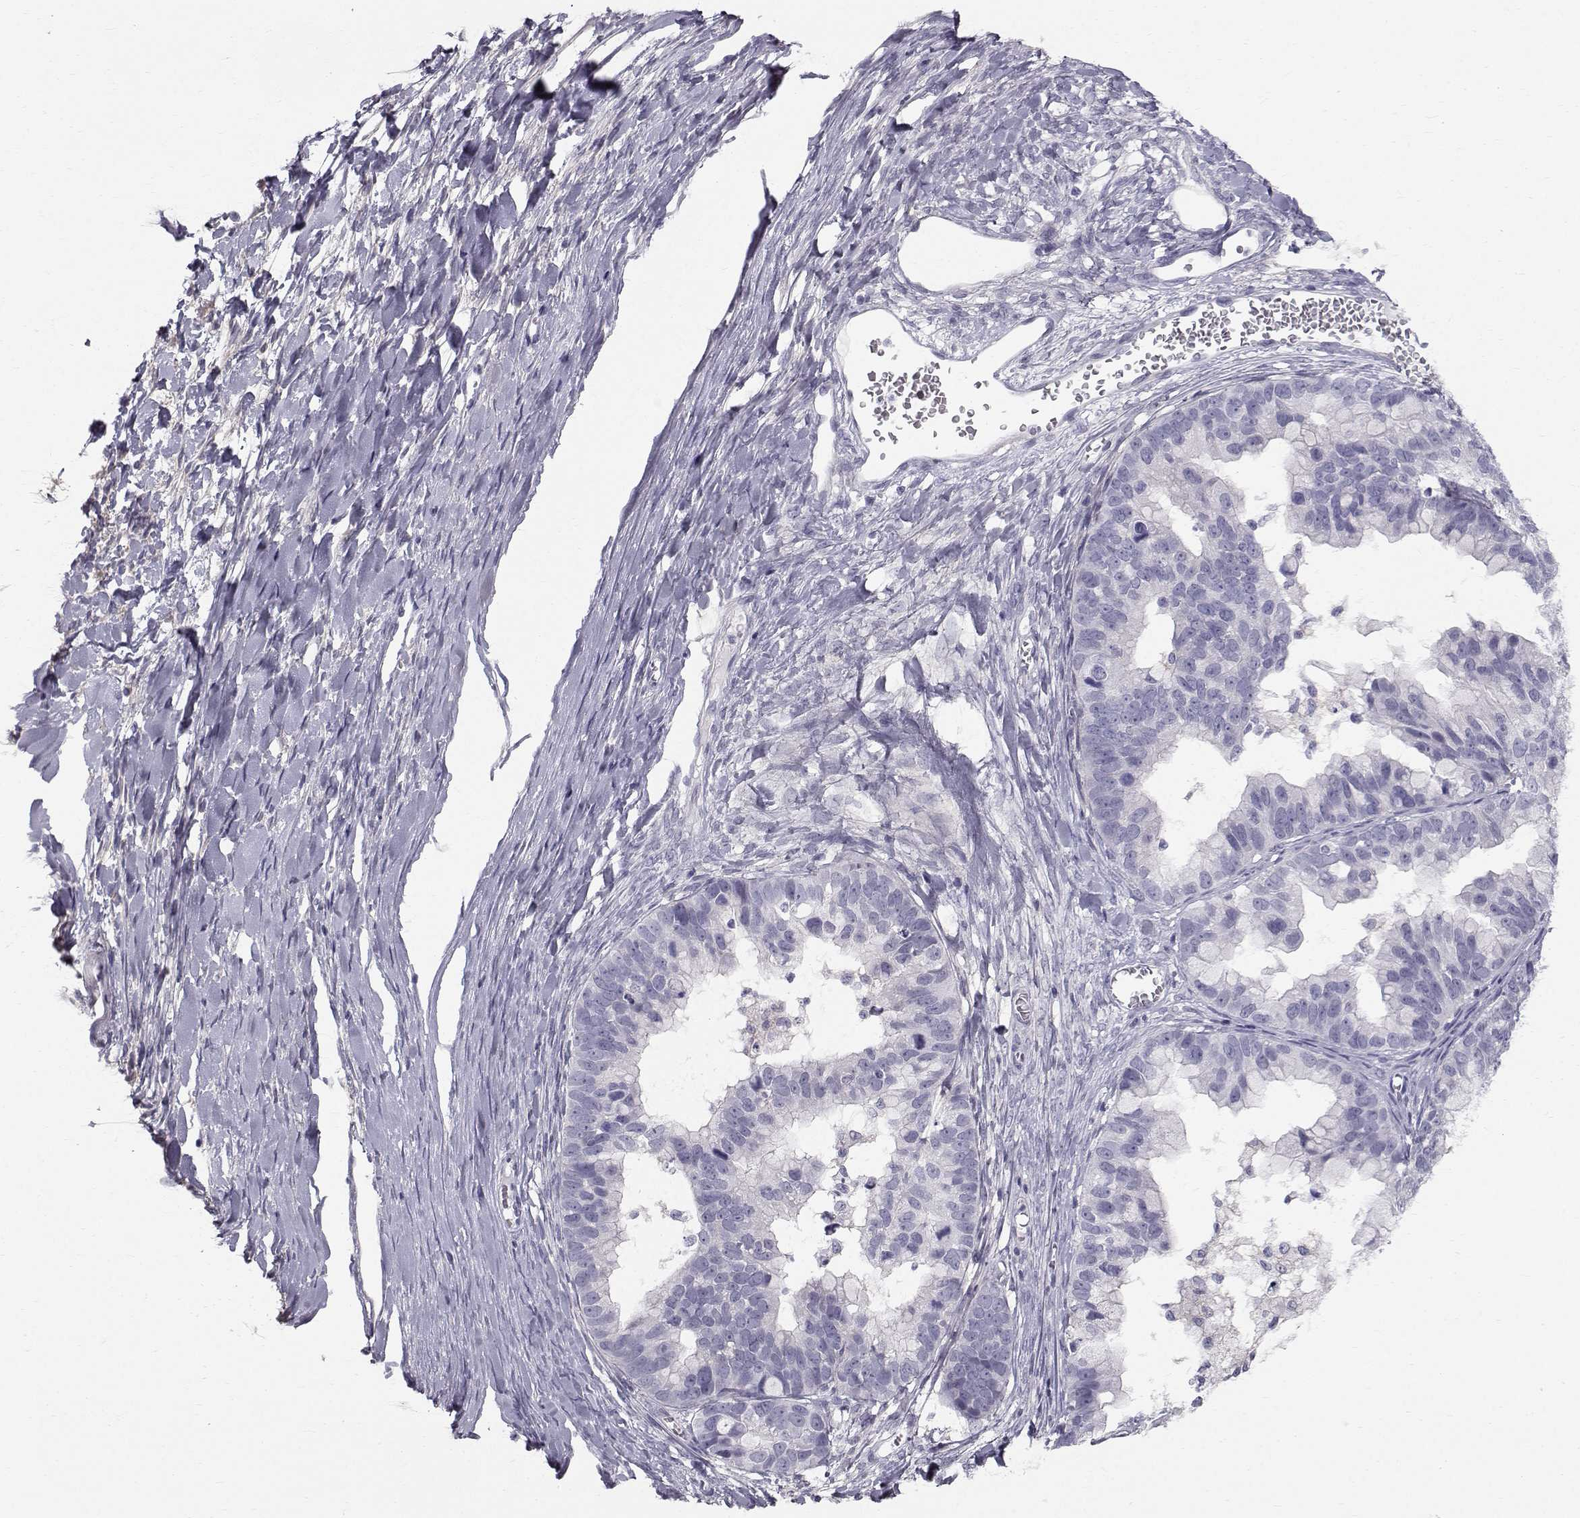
{"staining": {"intensity": "negative", "quantity": "none", "location": "none"}, "tissue": "ovarian cancer", "cell_type": "Tumor cells", "image_type": "cancer", "snomed": [{"axis": "morphology", "description": "Cystadenocarcinoma, mucinous, NOS"}, {"axis": "topography", "description": "Ovary"}], "caption": "Mucinous cystadenocarcinoma (ovarian) stained for a protein using immunohistochemistry (IHC) shows no expression tumor cells.", "gene": "SPDYE4", "patient": {"sex": "female", "age": 76}}